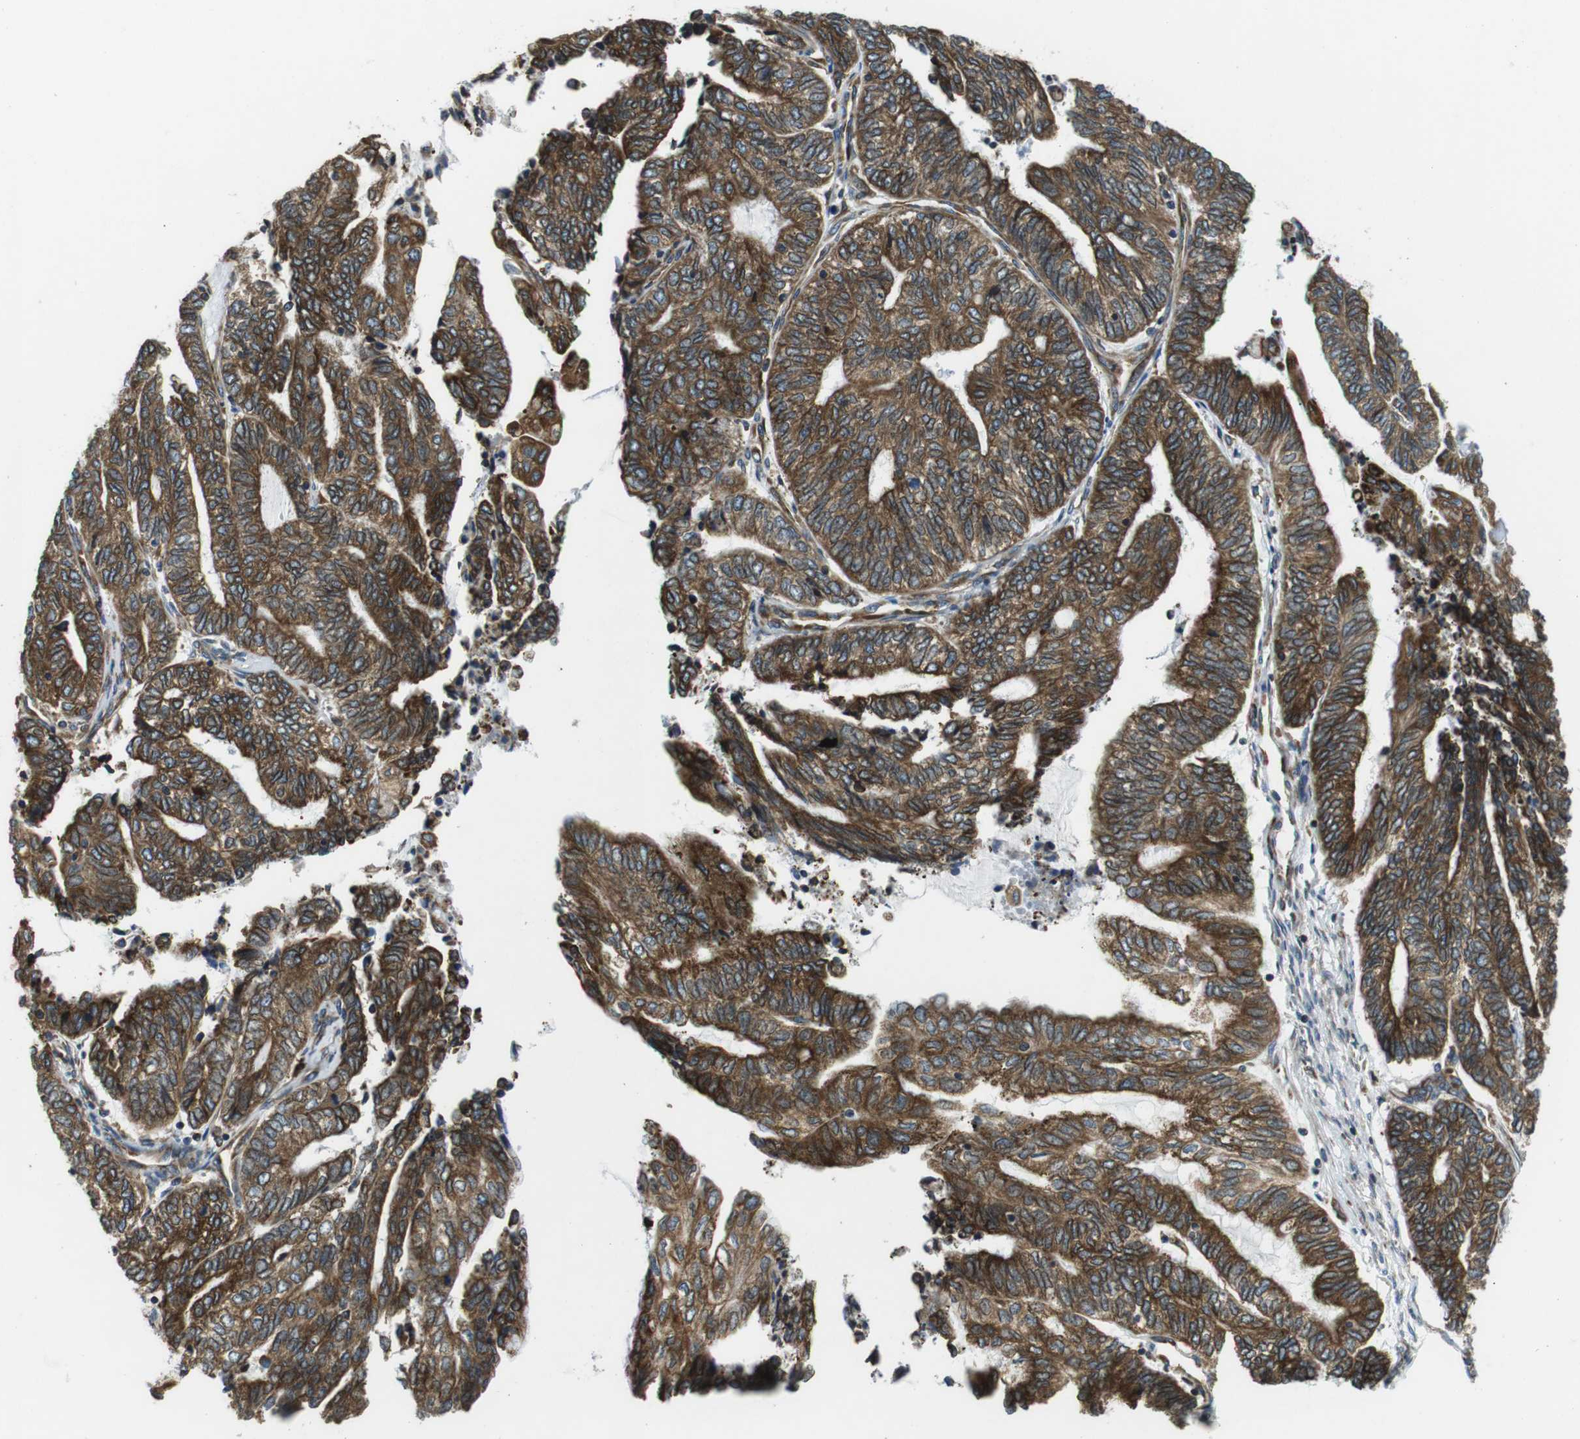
{"staining": {"intensity": "strong", "quantity": ">75%", "location": "cytoplasmic/membranous"}, "tissue": "endometrial cancer", "cell_type": "Tumor cells", "image_type": "cancer", "snomed": [{"axis": "morphology", "description": "Adenocarcinoma, NOS"}, {"axis": "topography", "description": "Uterus"}, {"axis": "topography", "description": "Endometrium"}], "caption": "Protein staining of endometrial adenocarcinoma tissue exhibits strong cytoplasmic/membranous positivity in about >75% of tumor cells.", "gene": "UGGT1", "patient": {"sex": "female", "age": 70}}